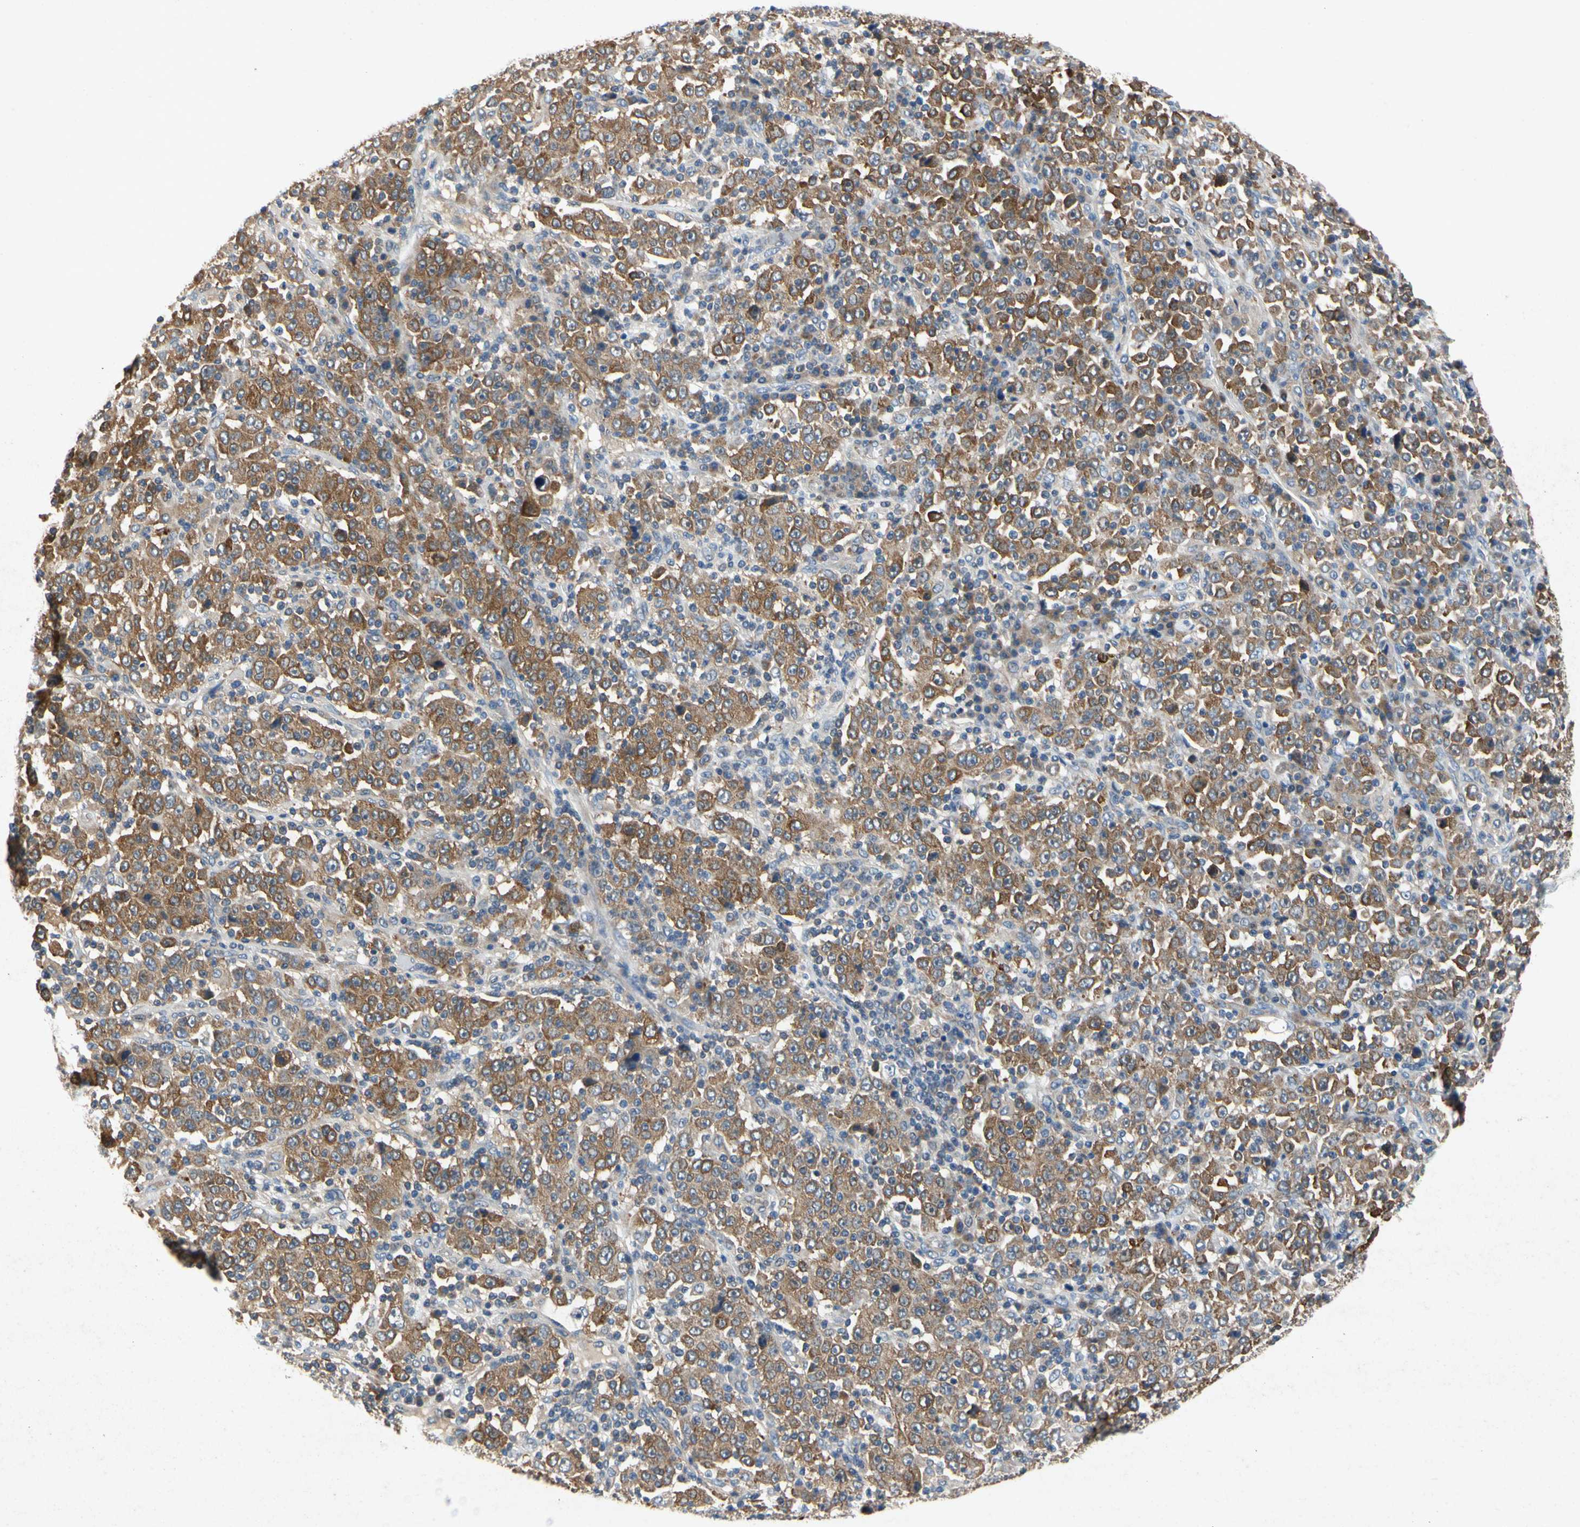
{"staining": {"intensity": "moderate", "quantity": ">75%", "location": "cytoplasmic/membranous"}, "tissue": "stomach cancer", "cell_type": "Tumor cells", "image_type": "cancer", "snomed": [{"axis": "morphology", "description": "Normal tissue, NOS"}, {"axis": "morphology", "description": "Adenocarcinoma, NOS"}, {"axis": "topography", "description": "Stomach, upper"}, {"axis": "topography", "description": "Stomach"}], "caption": "Protein expression analysis of human stomach cancer (adenocarcinoma) reveals moderate cytoplasmic/membranous staining in approximately >75% of tumor cells.", "gene": "RPS6KA1", "patient": {"sex": "male", "age": 59}}